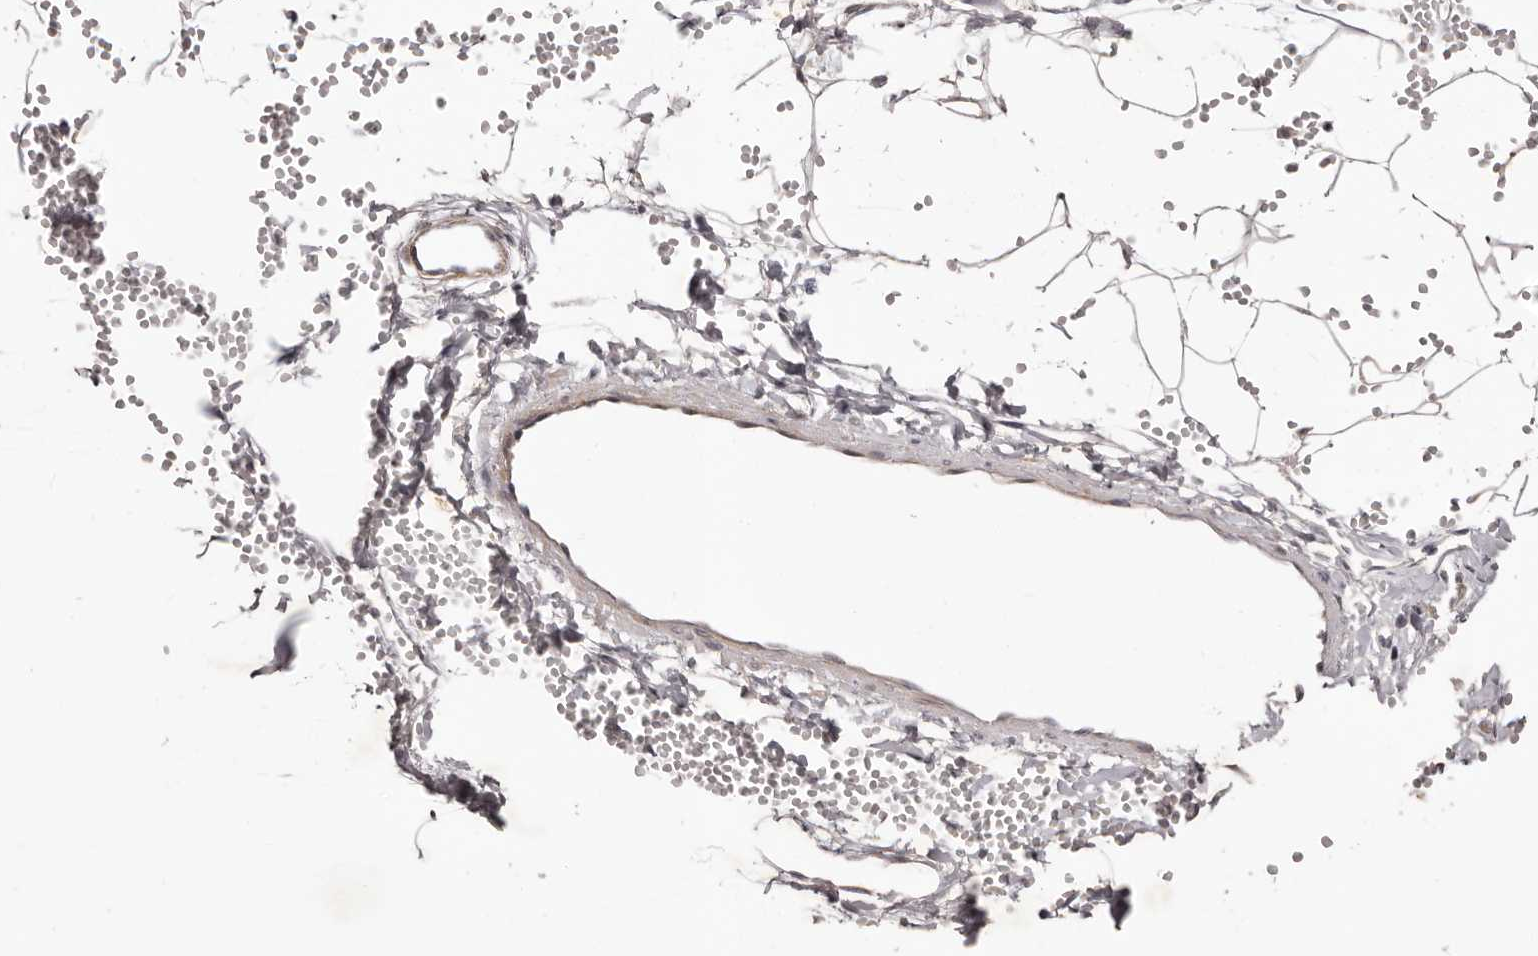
{"staining": {"intensity": "weak", "quantity": "25%-75%", "location": "cytoplasmic/membranous"}, "tissue": "adipose tissue", "cell_type": "Adipocytes", "image_type": "normal", "snomed": [{"axis": "morphology", "description": "Normal tissue, NOS"}, {"axis": "topography", "description": "Breast"}], "caption": "Normal adipose tissue was stained to show a protein in brown. There is low levels of weak cytoplasmic/membranous staining in about 25%-75% of adipocytes. (Stains: DAB (3,3'-diaminobenzidine) in brown, nuclei in blue, Microscopy: brightfield microscopy at high magnification).", "gene": "MICAL2", "patient": {"sex": "female", "age": 23}}